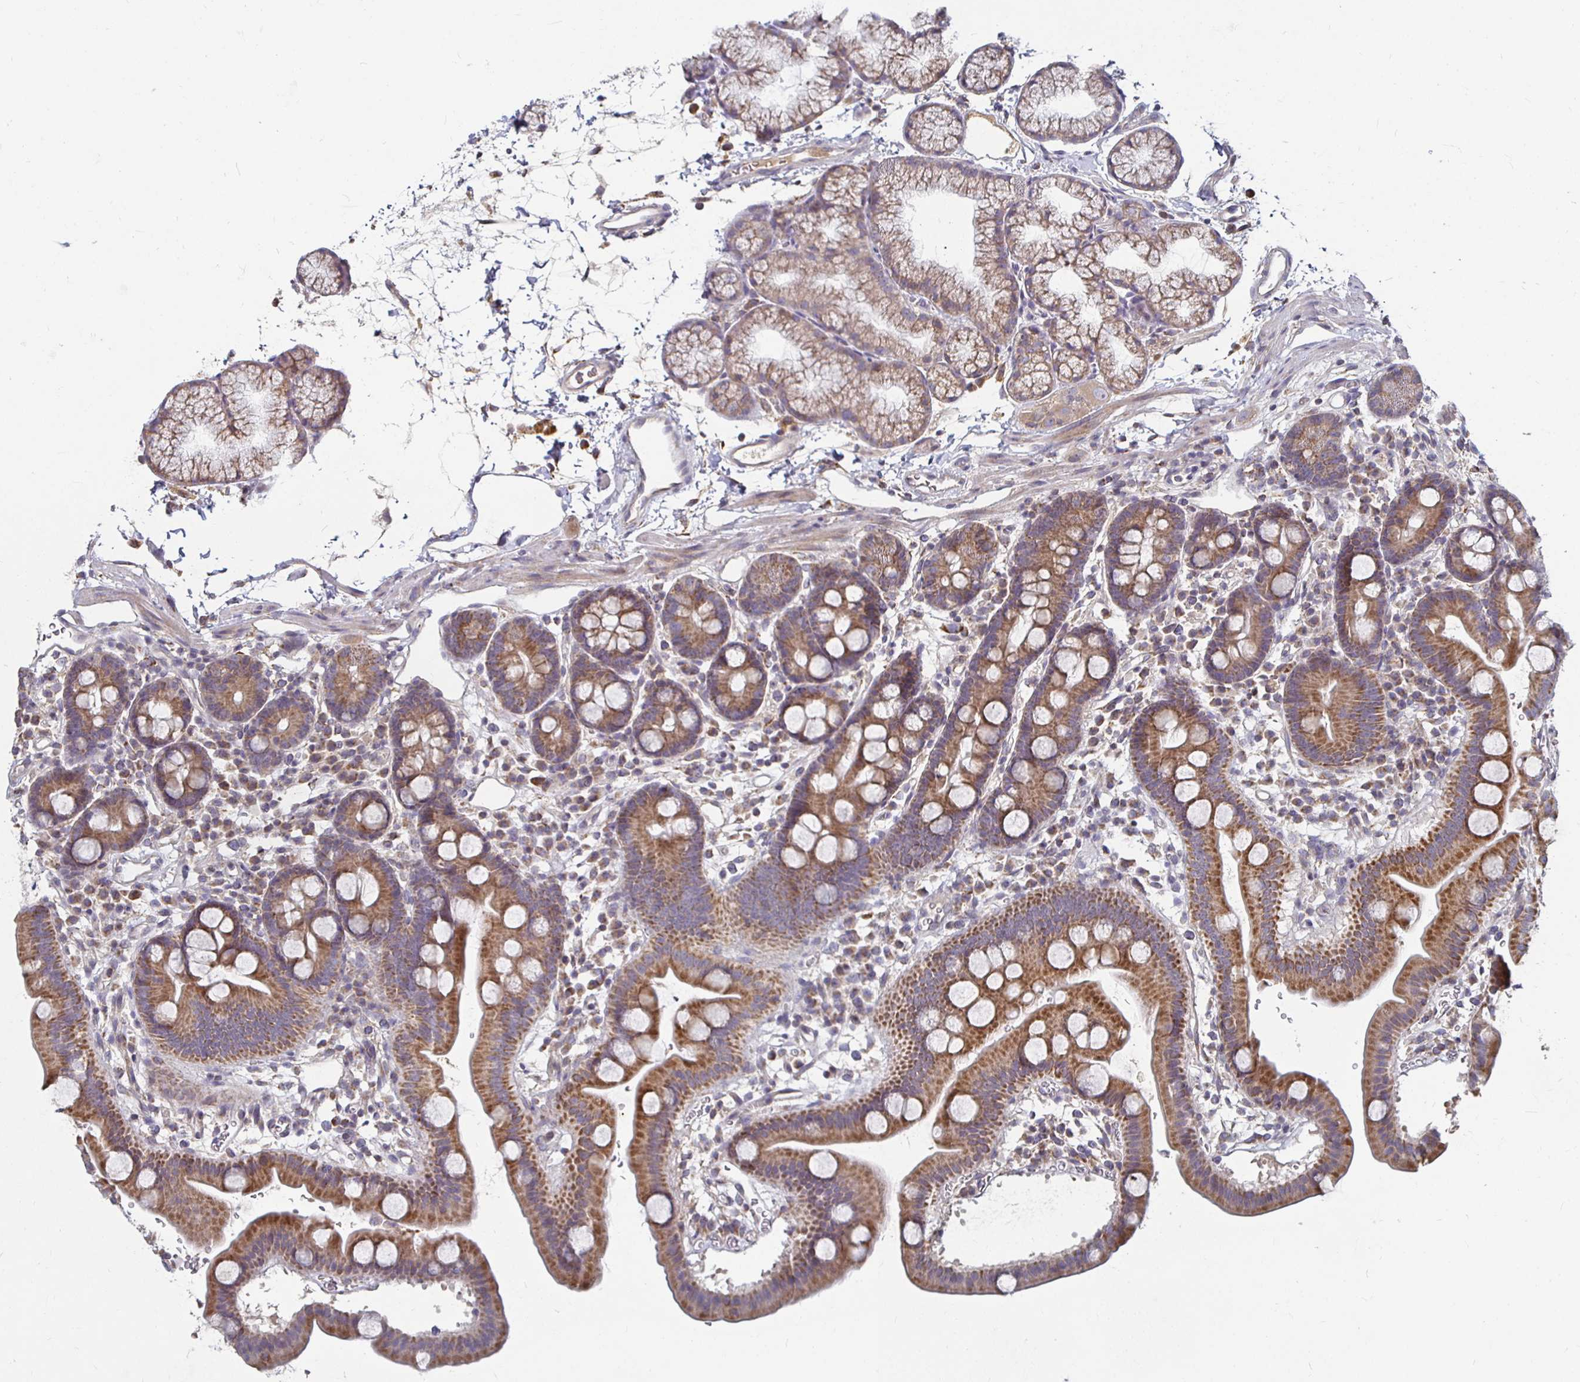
{"staining": {"intensity": "strong", "quantity": ">75%", "location": "cytoplasmic/membranous"}, "tissue": "duodenum", "cell_type": "Glandular cells", "image_type": "normal", "snomed": [{"axis": "morphology", "description": "Normal tissue, NOS"}, {"axis": "topography", "description": "Duodenum"}], "caption": "Immunohistochemistry micrograph of unremarkable duodenum: human duodenum stained using immunohistochemistry demonstrates high levels of strong protein expression localized specifically in the cytoplasmic/membranous of glandular cells, appearing as a cytoplasmic/membranous brown color.", "gene": "RNF144B", "patient": {"sex": "male", "age": 59}}